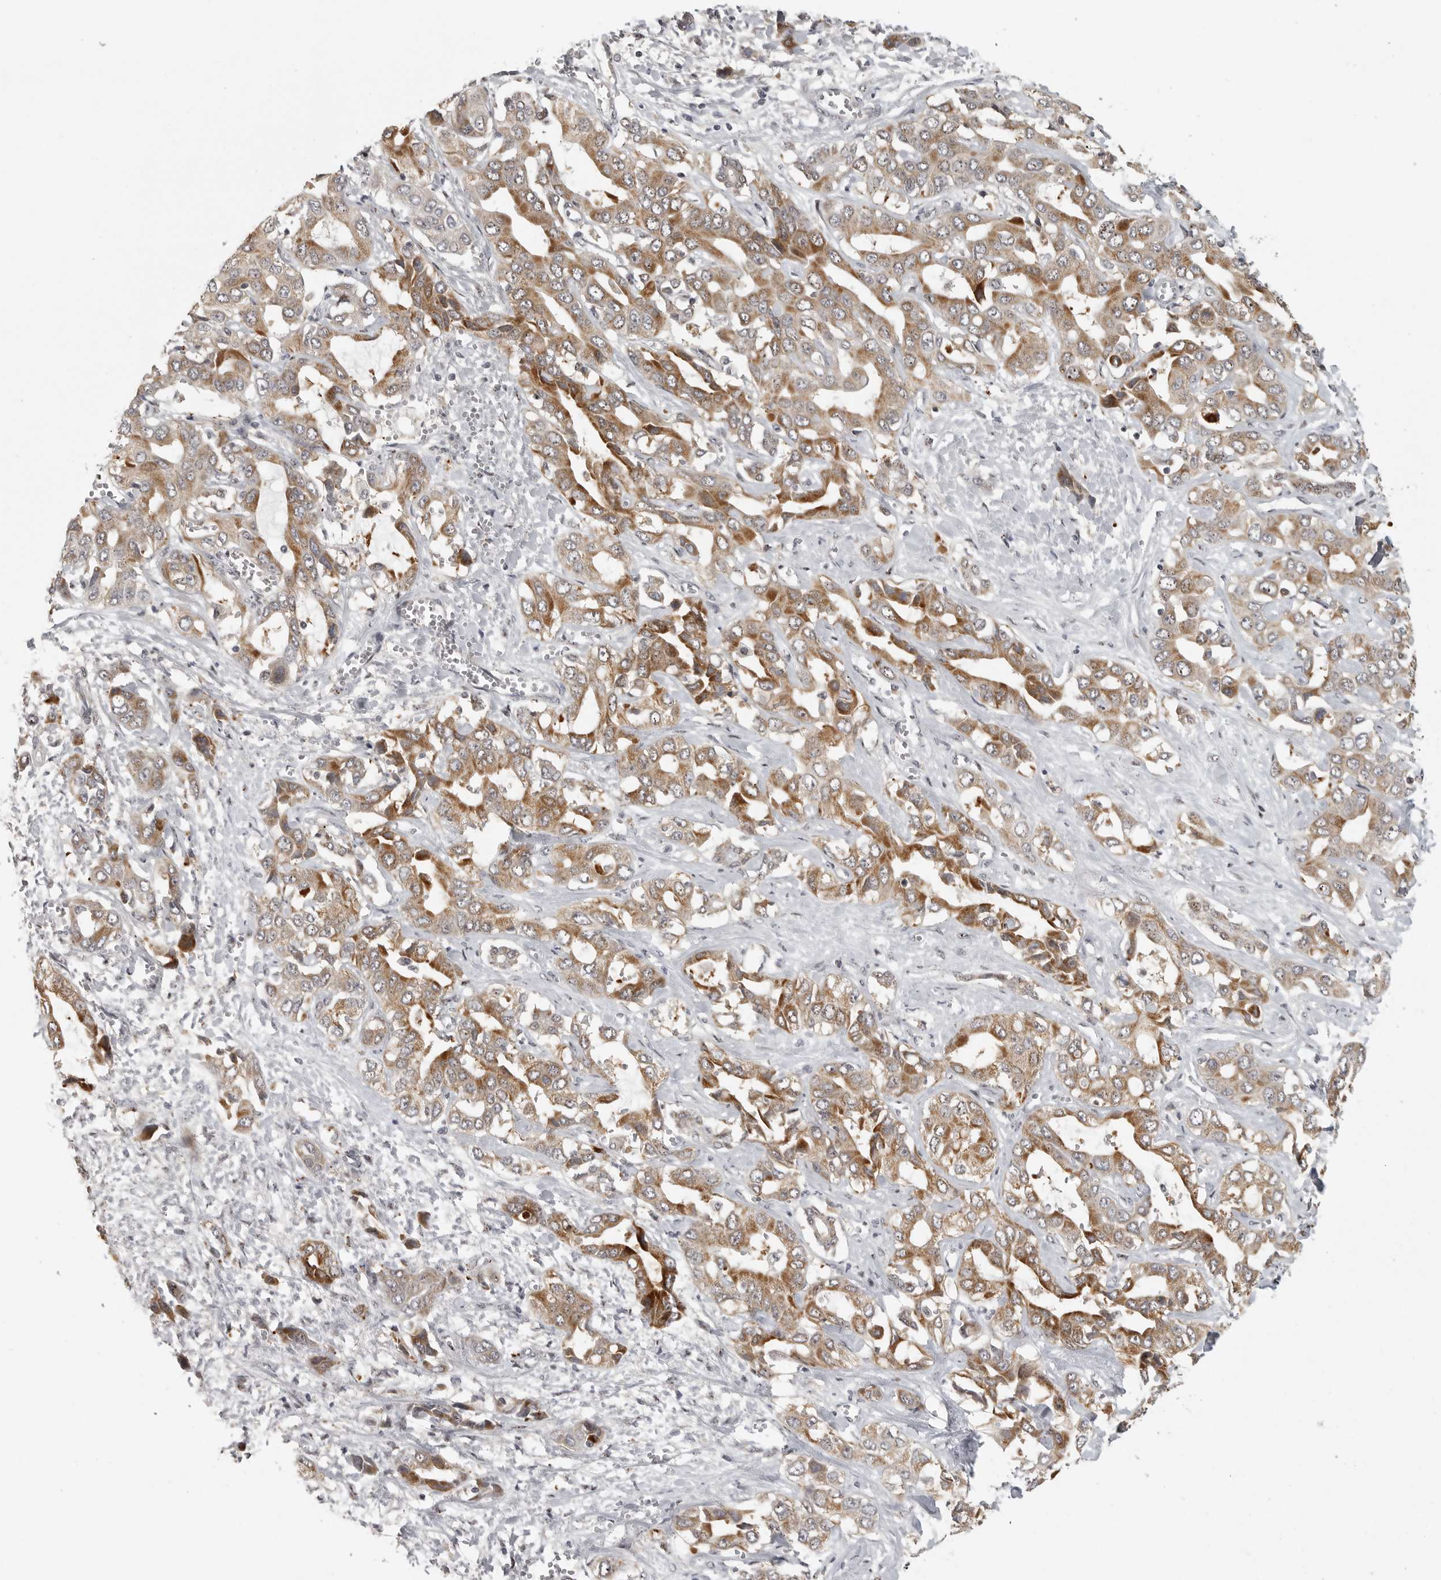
{"staining": {"intensity": "moderate", "quantity": ">75%", "location": "cytoplasmic/membranous"}, "tissue": "liver cancer", "cell_type": "Tumor cells", "image_type": "cancer", "snomed": [{"axis": "morphology", "description": "Cholangiocarcinoma"}, {"axis": "topography", "description": "Liver"}], "caption": "The photomicrograph shows a brown stain indicating the presence of a protein in the cytoplasmic/membranous of tumor cells in liver cholangiocarcinoma.", "gene": "POLE2", "patient": {"sex": "female", "age": 52}}